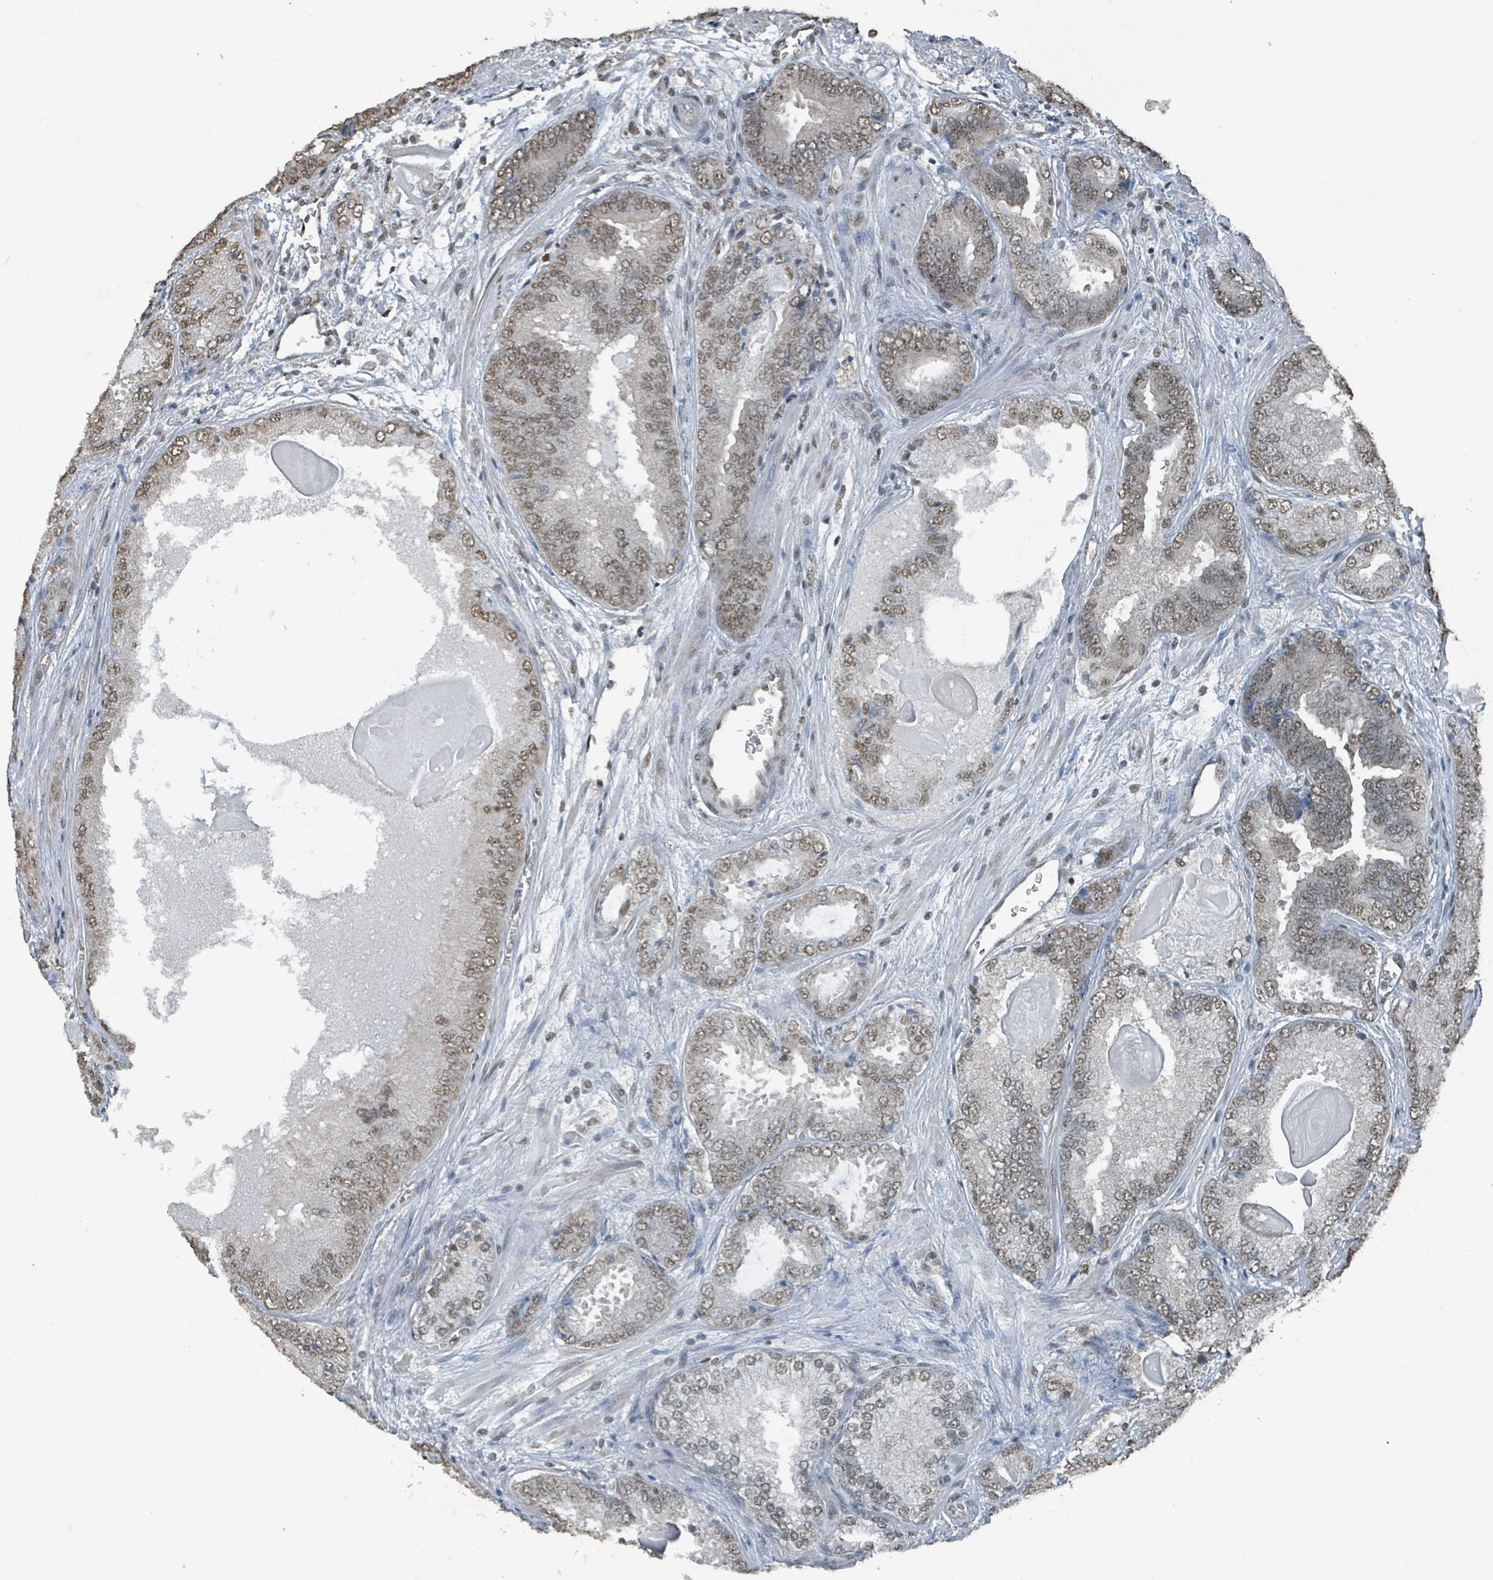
{"staining": {"intensity": "weak", "quantity": ">75%", "location": "nuclear"}, "tissue": "prostate cancer", "cell_type": "Tumor cells", "image_type": "cancer", "snomed": [{"axis": "morphology", "description": "Adenocarcinoma, High grade"}, {"axis": "topography", "description": "Prostate"}], "caption": "Protein expression analysis of prostate cancer exhibits weak nuclear staining in about >75% of tumor cells.", "gene": "PHIP", "patient": {"sex": "male", "age": 63}}